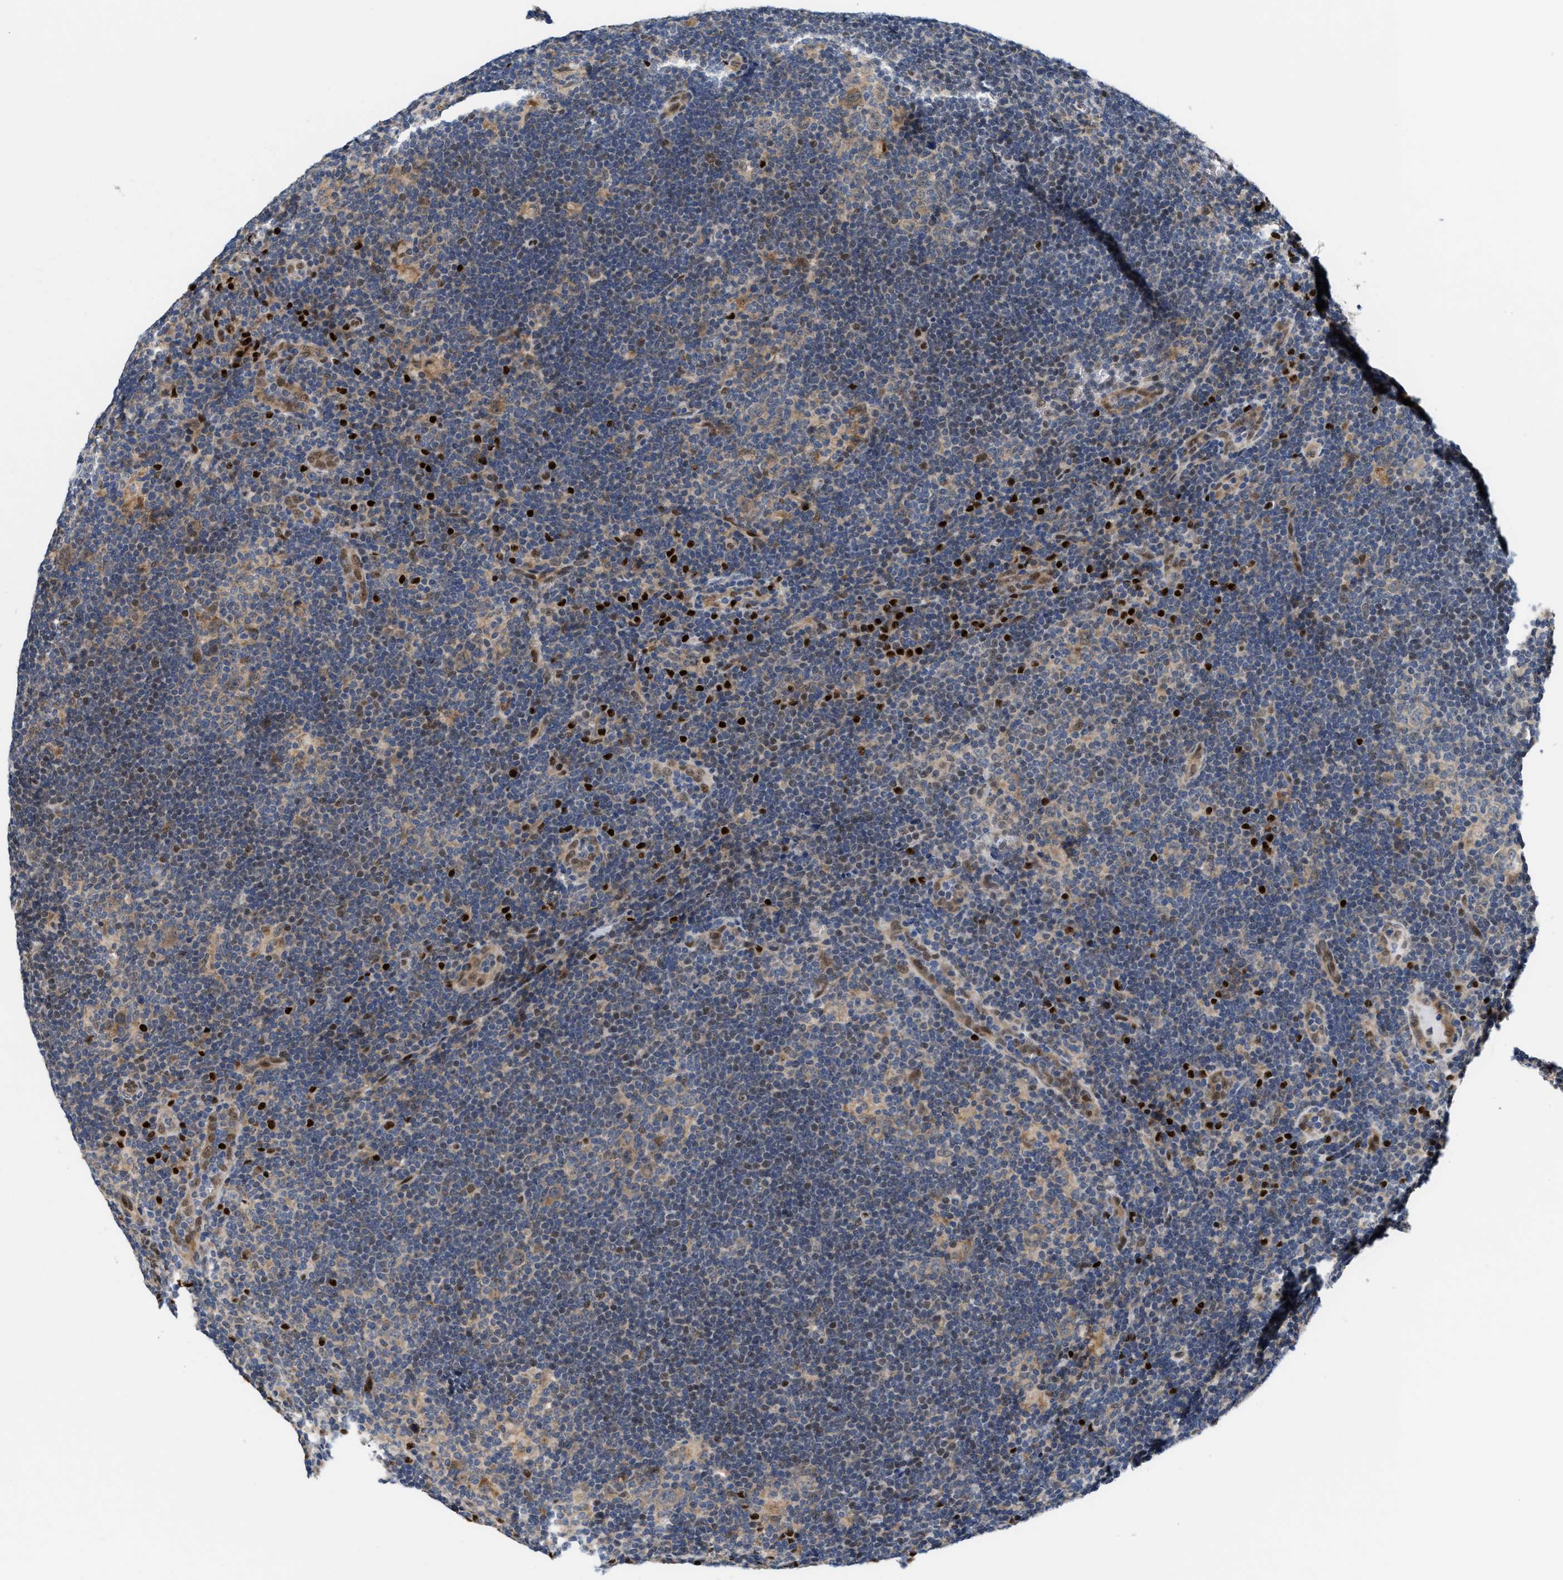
{"staining": {"intensity": "weak", "quantity": "25%-75%", "location": "cytoplasmic/membranous"}, "tissue": "lymphoma", "cell_type": "Tumor cells", "image_type": "cancer", "snomed": [{"axis": "morphology", "description": "Hodgkin's disease, NOS"}, {"axis": "topography", "description": "Lymph node"}], "caption": "A brown stain highlights weak cytoplasmic/membranous staining of a protein in Hodgkin's disease tumor cells.", "gene": "TCF4", "patient": {"sex": "female", "age": 57}}